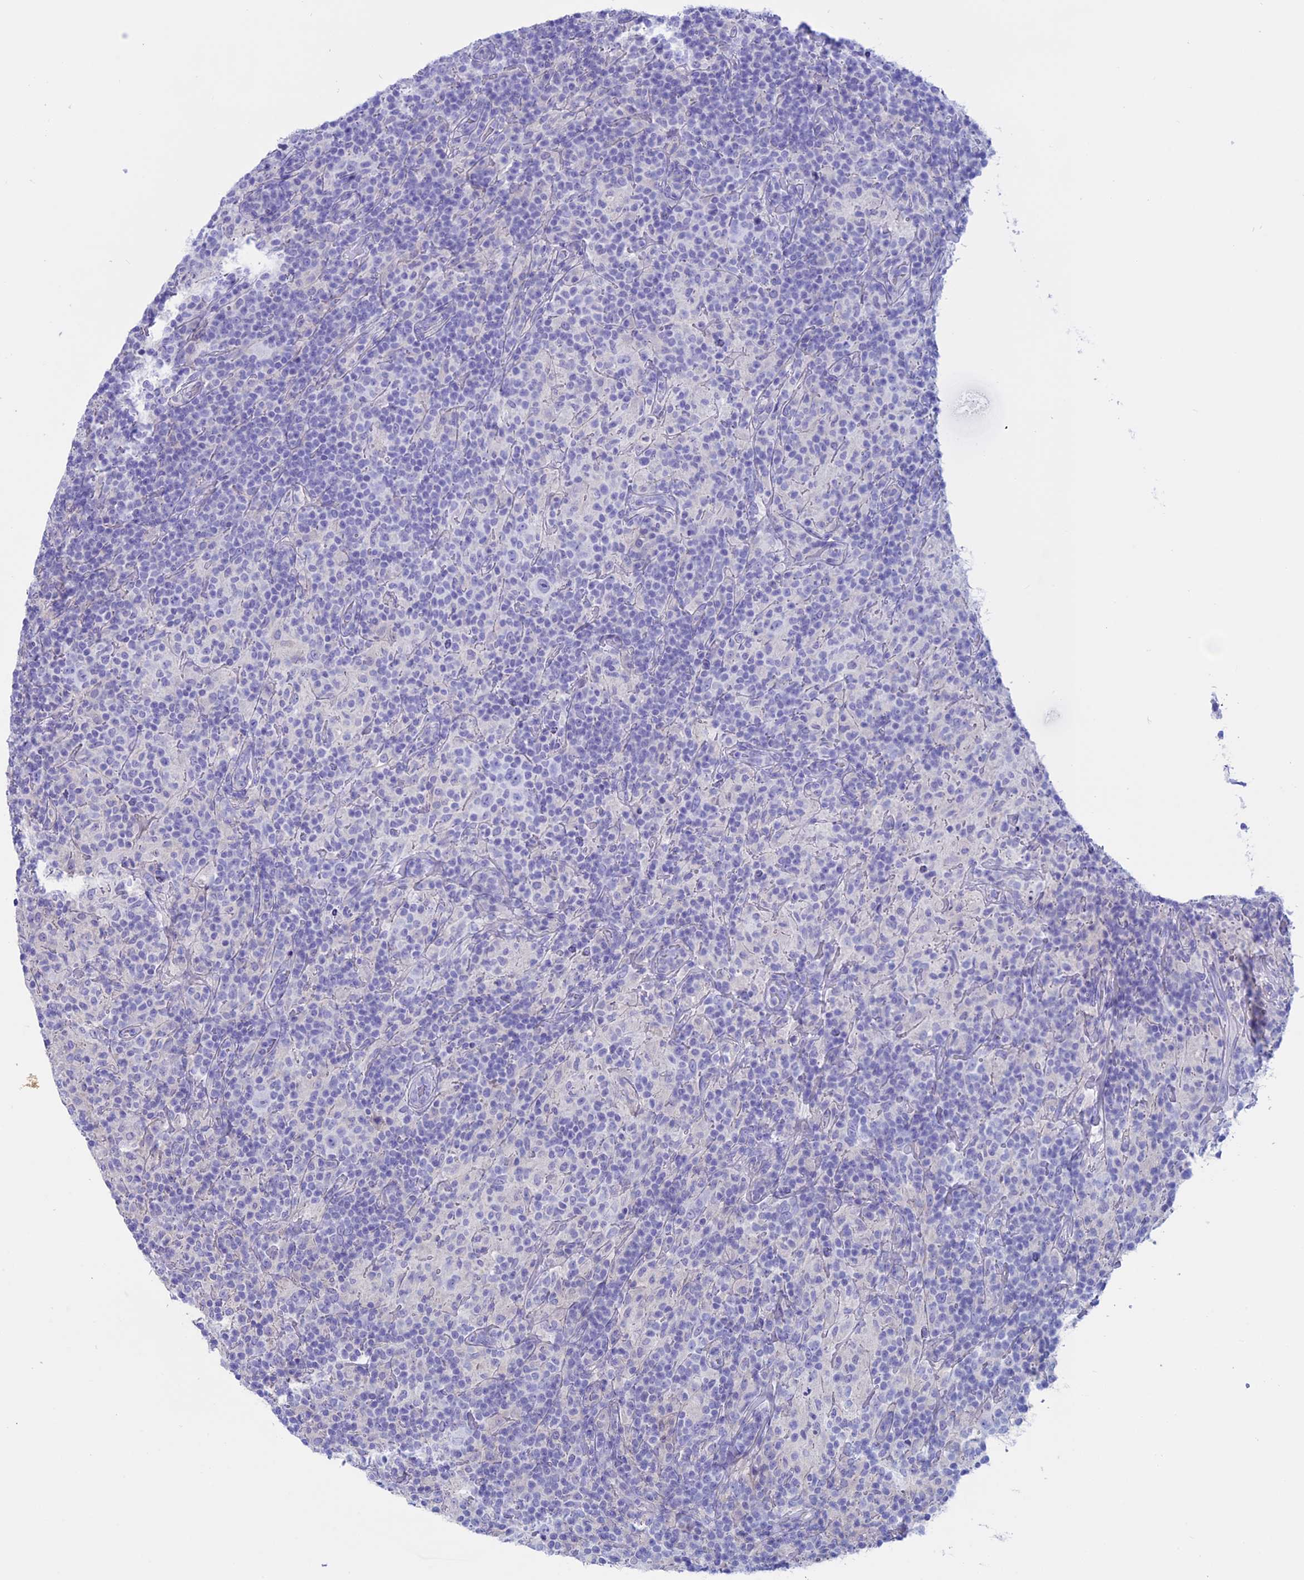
{"staining": {"intensity": "negative", "quantity": "none", "location": "none"}, "tissue": "lymphoma", "cell_type": "Tumor cells", "image_type": "cancer", "snomed": [{"axis": "morphology", "description": "Hodgkin's disease, NOS"}, {"axis": "topography", "description": "Lymph node"}], "caption": "The image shows no significant staining in tumor cells of lymphoma.", "gene": "RP1", "patient": {"sex": "male", "age": 70}}